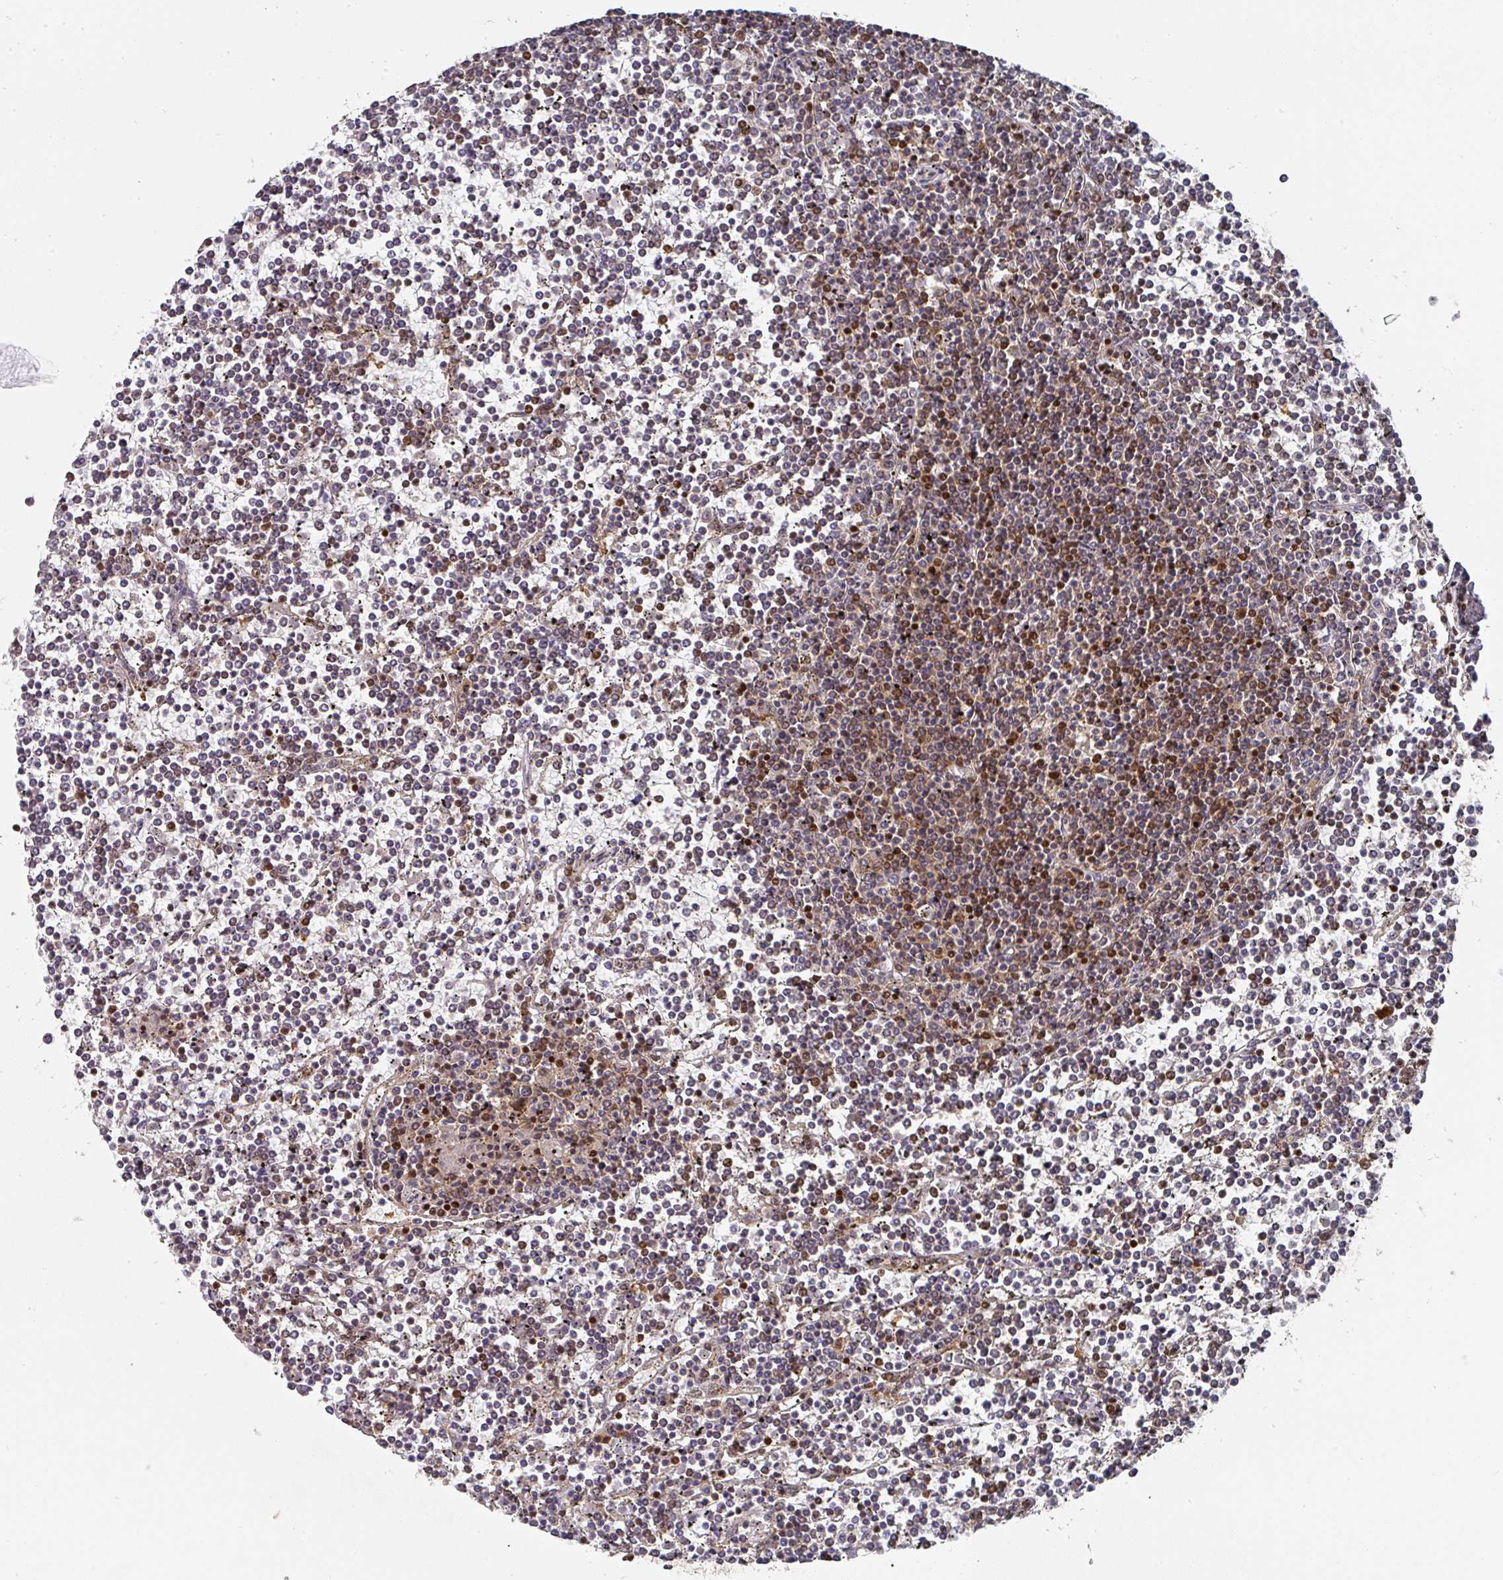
{"staining": {"intensity": "moderate", "quantity": "<25%", "location": "nuclear"}, "tissue": "lymphoma", "cell_type": "Tumor cells", "image_type": "cancer", "snomed": [{"axis": "morphology", "description": "Malignant lymphoma, non-Hodgkin's type, Low grade"}, {"axis": "topography", "description": "Spleen"}], "caption": "Immunohistochemical staining of lymphoma demonstrates low levels of moderate nuclear staining in approximately <25% of tumor cells. (Brightfield microscopy of DAB IHC at high magnification).", "gene": "DIDO1", "patient": {"sex": "female", "age": 19}}